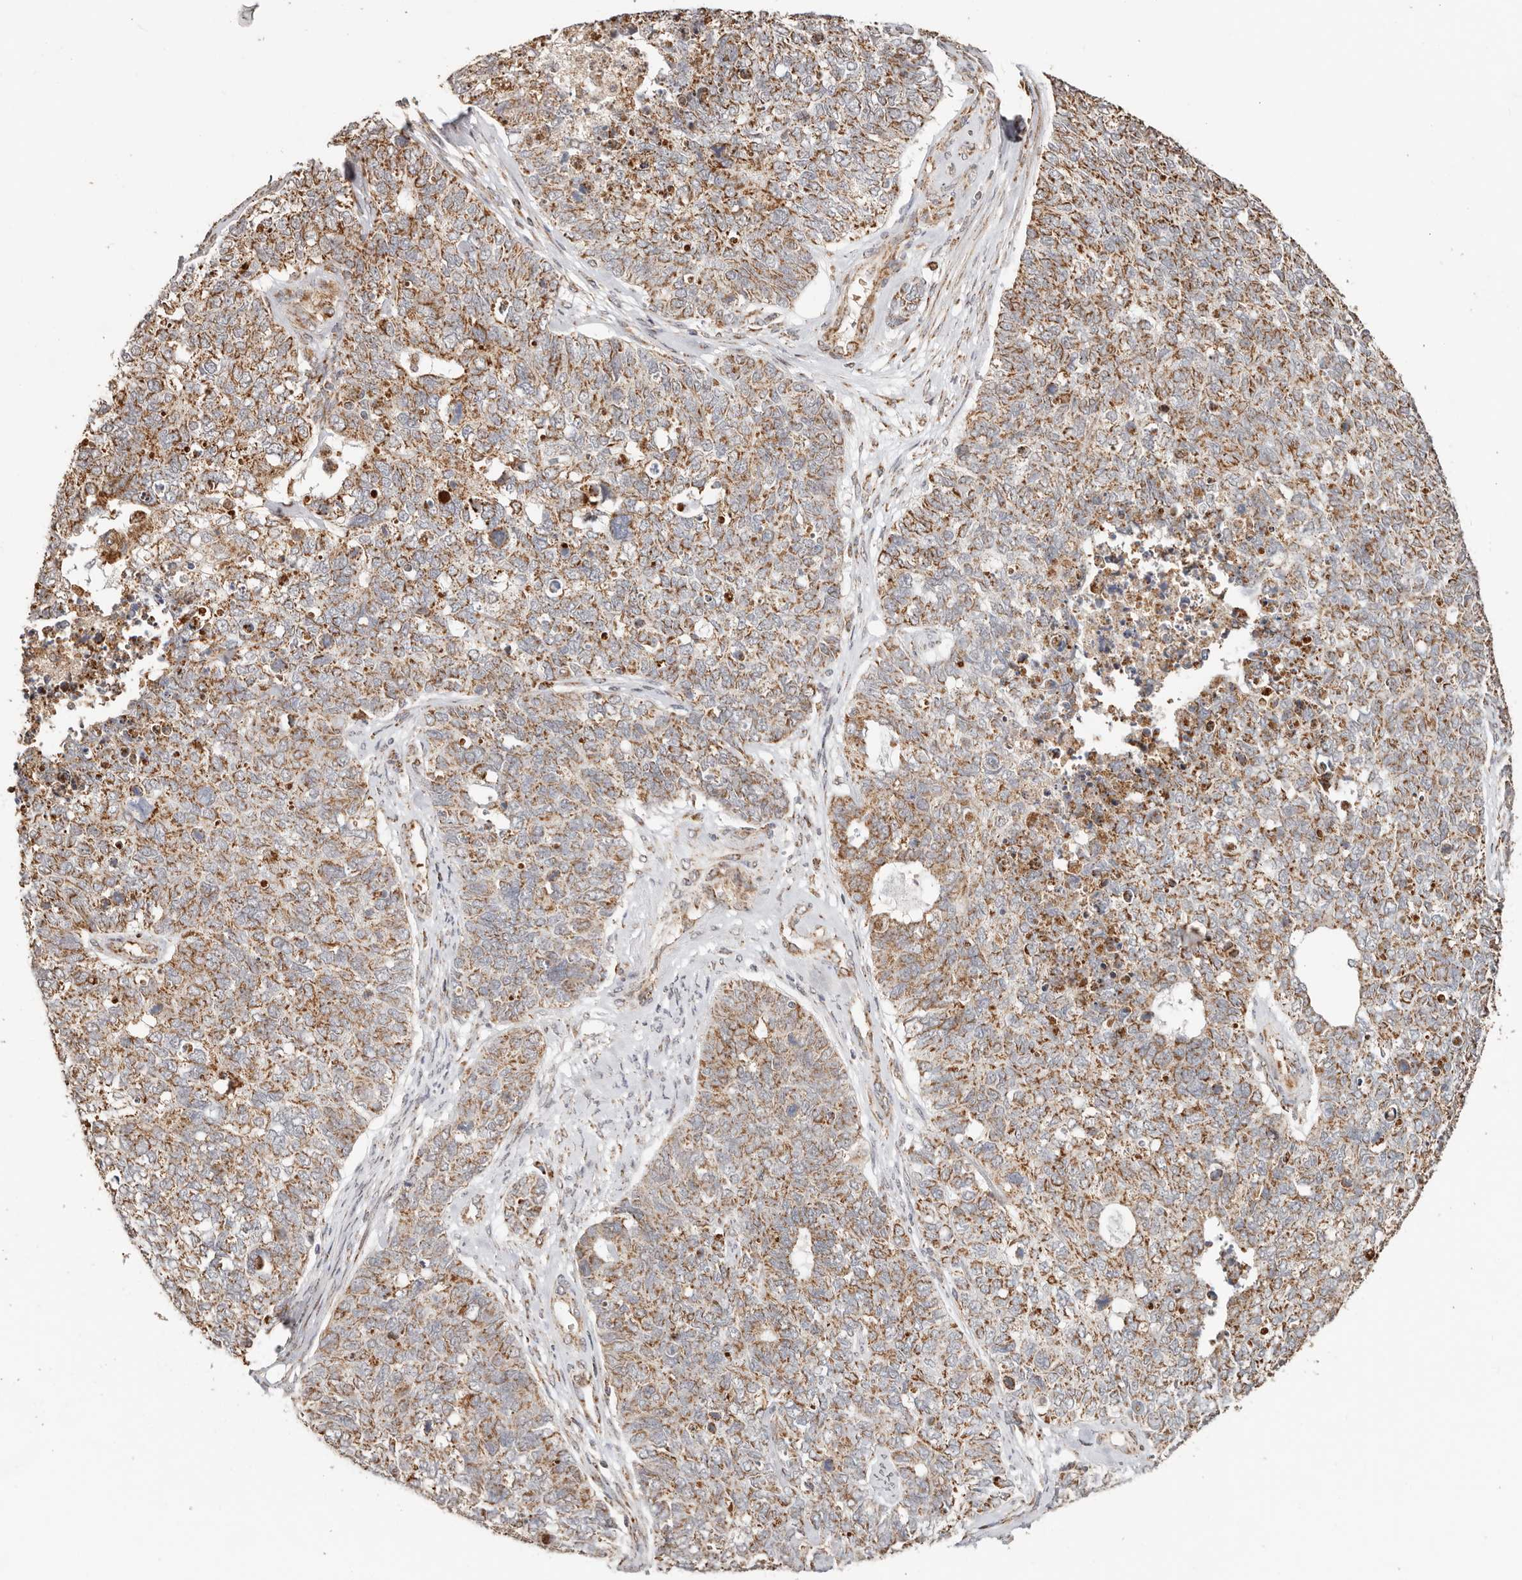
{"staining": {"intensity": "moderate", "quantity": ">75%", "location": "cytoplasmic/membranous"}, "tissue": "cervical cancer", "cell_type": "Tumor cells", "image_type": "cancer", "snomed": [{"axis": "morphology", "description": "Squamous cell carcinoma, NOS"}, {"axis": "topography", "description": "Cervix"}], "caption": "Immunohistochemistry (IHC) image of neoplastic tissue: squamous cell carcinoma (cervical) stained using immunohistochemistry exhibits medium levels of moderate protein expression localized specifically in the cytoplasmic/membranous of tumor cells, appearing as a cytoplasmic/membranous brown color.", "gene": "NDUFB11", "patient": {"sex": "female", "age": 63}}